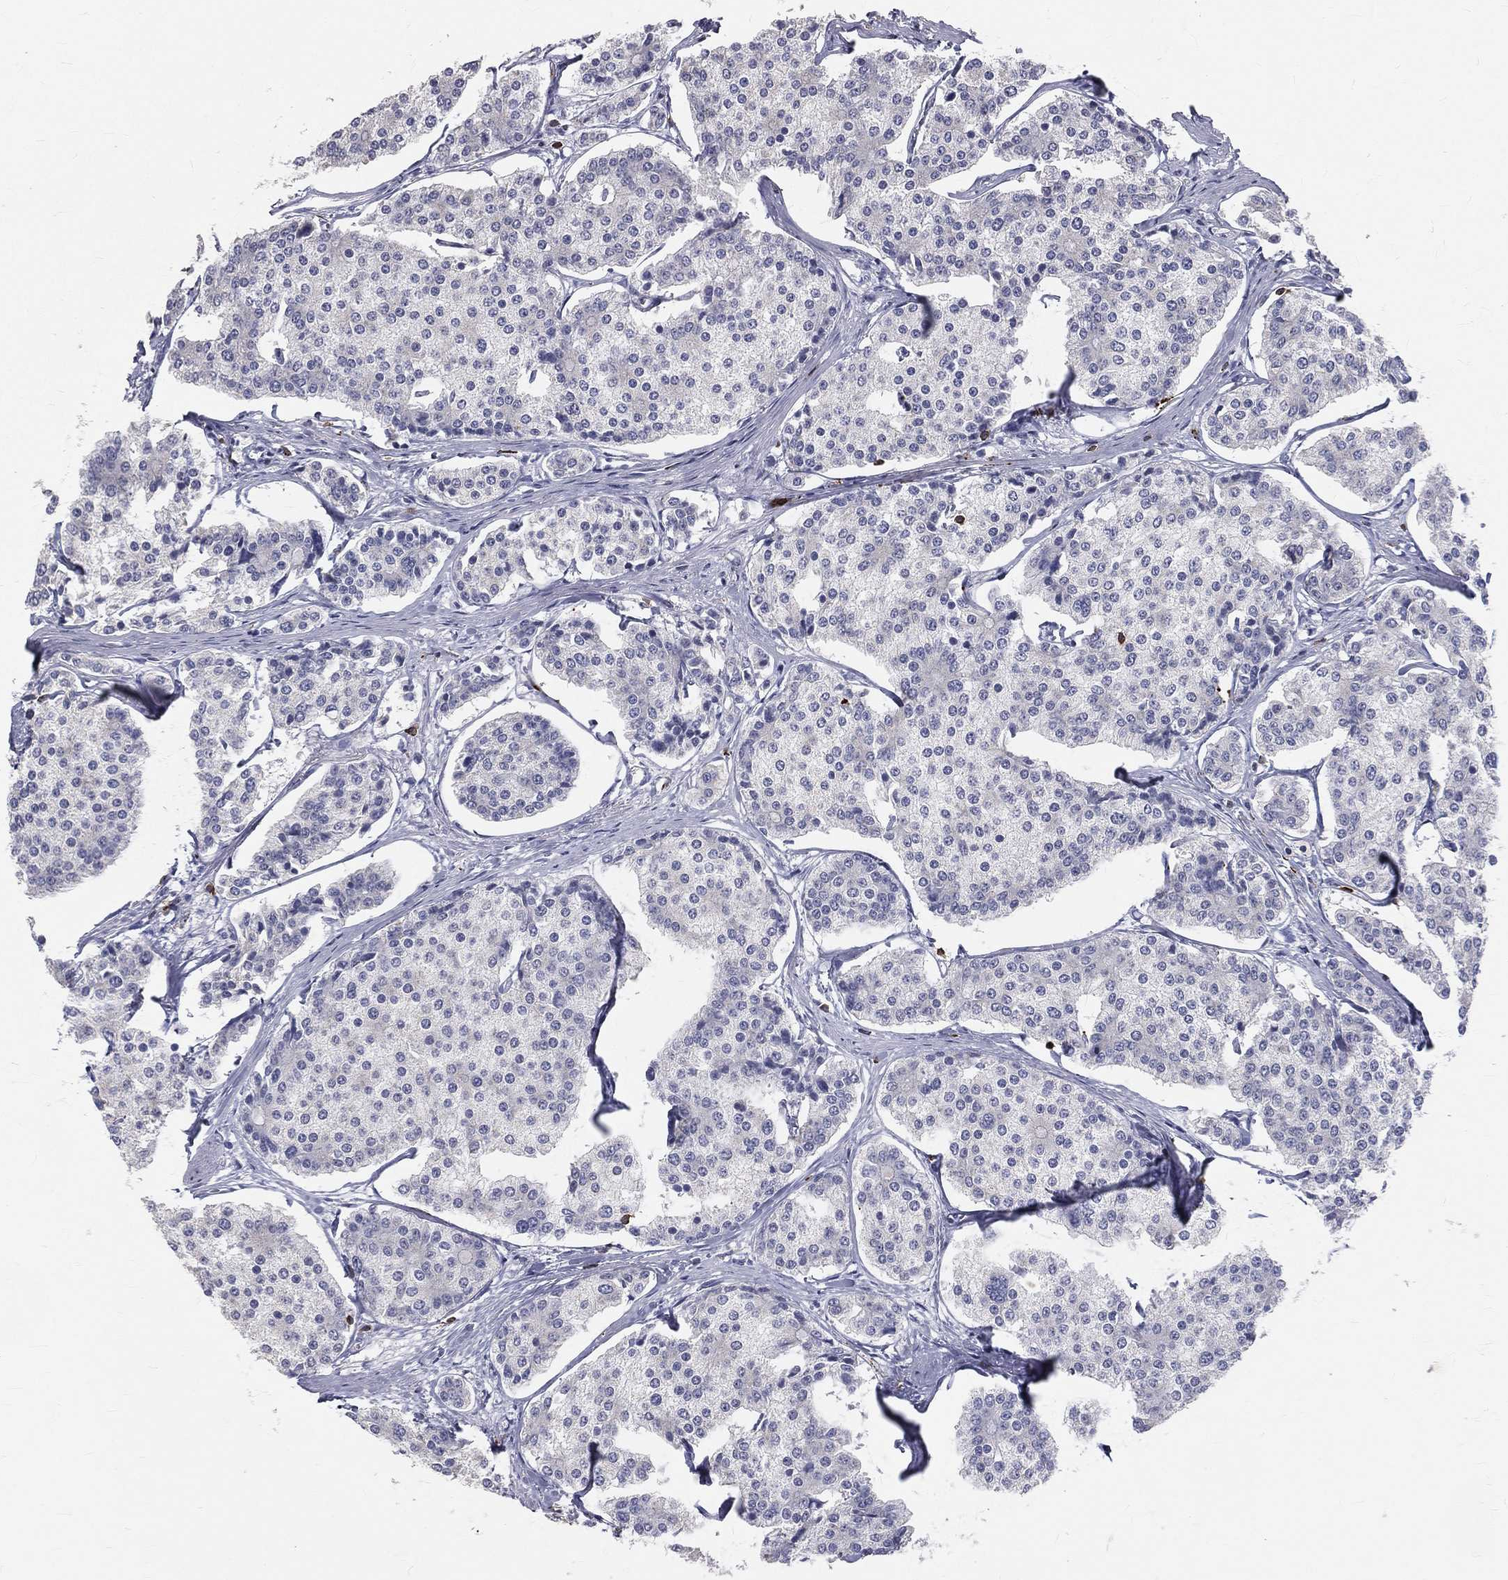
{"staining": {"intensity": "negative", "quantity": "none", "location": "none"}, "tissue": "carcinoid", "cell_type": "Tumor cells", "image_type": "cancer", "snomed": [{"axis": "morphology", "description": "Carcinoid, malignant, NOS"}, {"axis": "topography", "description": "Small intestine"}], "caption": "Immunohistochemical staining of human carcinoid demonstrates no significant staining in tumor cells.", "gene": "CTSW", "patient": {"sex": "female", "age": 65}}